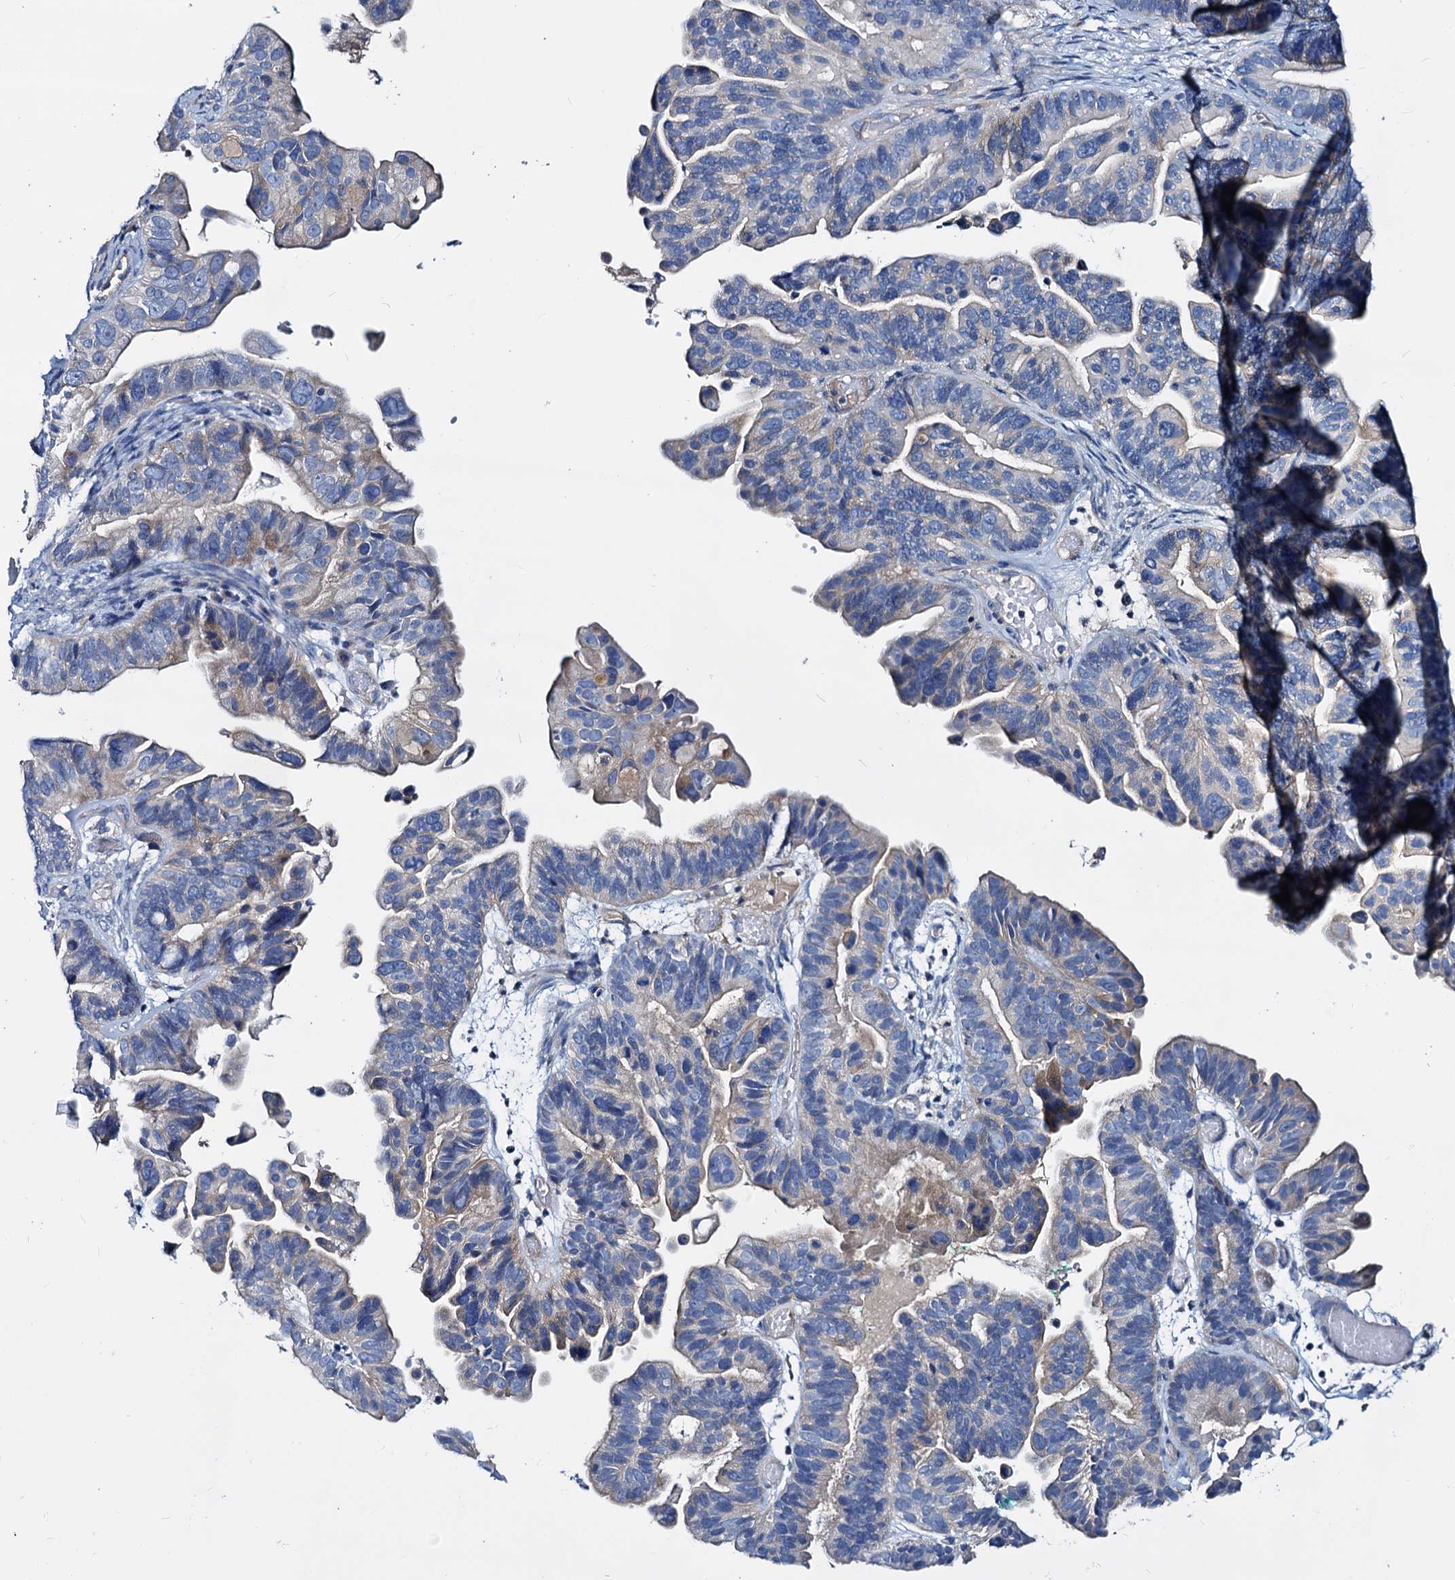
{"staining": {"intensity": "weak", "quantity": "<25%", "location": "cytoplasmic/membranous"}, "tissue": "ovarian cancer", "cell_type": "Tumor cells", "image_type": "cancer", "snomed": [{"axis": "morphology", "description": "Cystadenocarcinoma, serous, NOS"}, {"axis": "topography", "description": "Ovary"}], "caption": "Photomicrograph shows no significant protein expression in tumor cells of ovarian serous cystadenocarcinoma.", "gene": "DYDC2", "patient": {"sex": "female", "age": 56}}